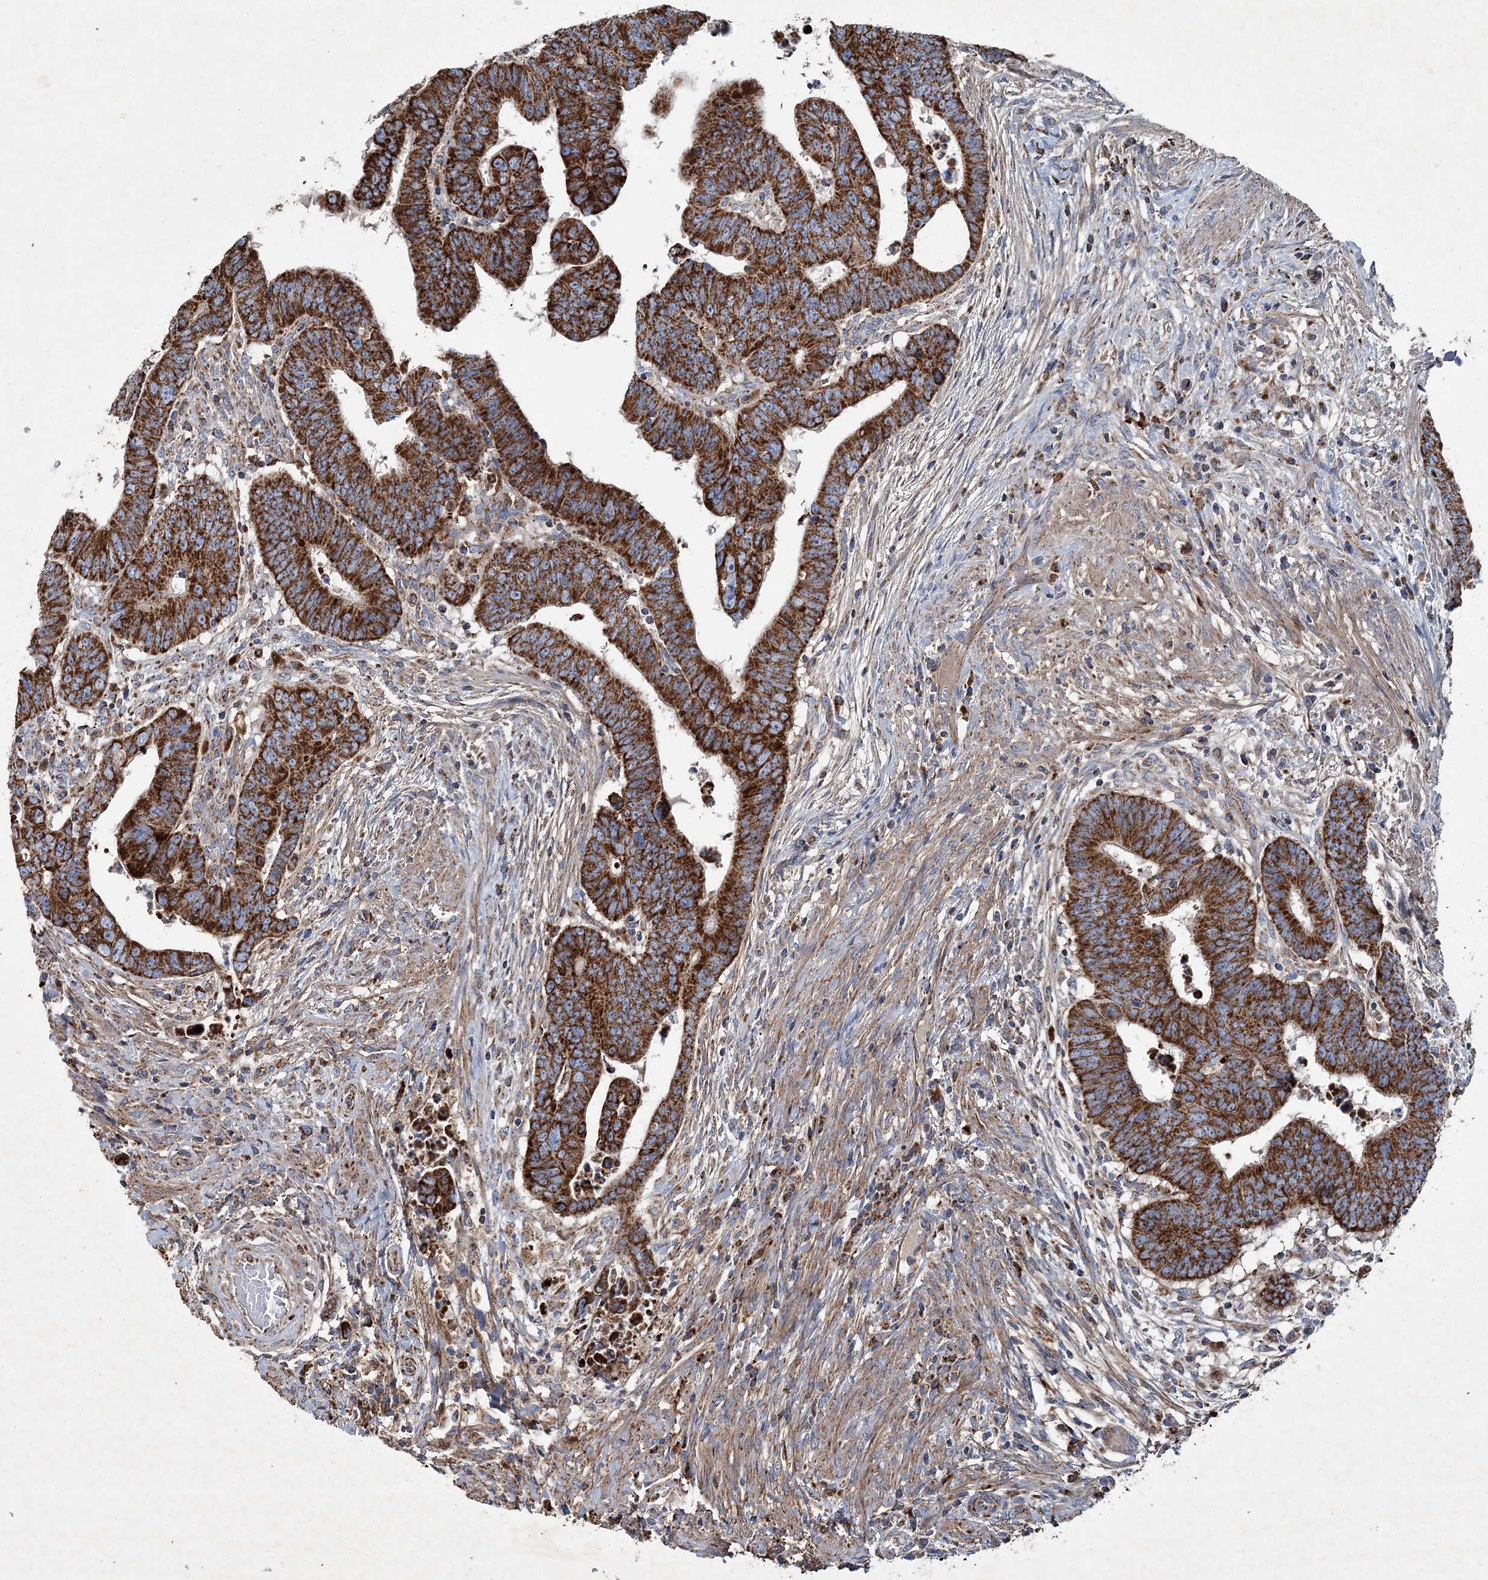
{"staining": {"intensity": "strong", "quantity": ">75%", "location": "cytoplasmic/membranous"}, "tissue": "colorectal cancer", "cell_type": "Tumor cells", "image_type": "cancer", "snomed": [{"axis": "morphology", "description": "Normal tissue, NOS"}, {"axis": "morphology", "description": "Adenocarcinoma, NOS"}, {"axis": "topography", "description": "Rectum"}], "caption": "The photomicrograph exhibits staining of colorectal adenocarcinoma, revealing strong cytoplasmic/membranous protein expression (brown color) within tumor cells.", "gene": "SPAG16", "patient": {"sex": "female", "age": 65}}